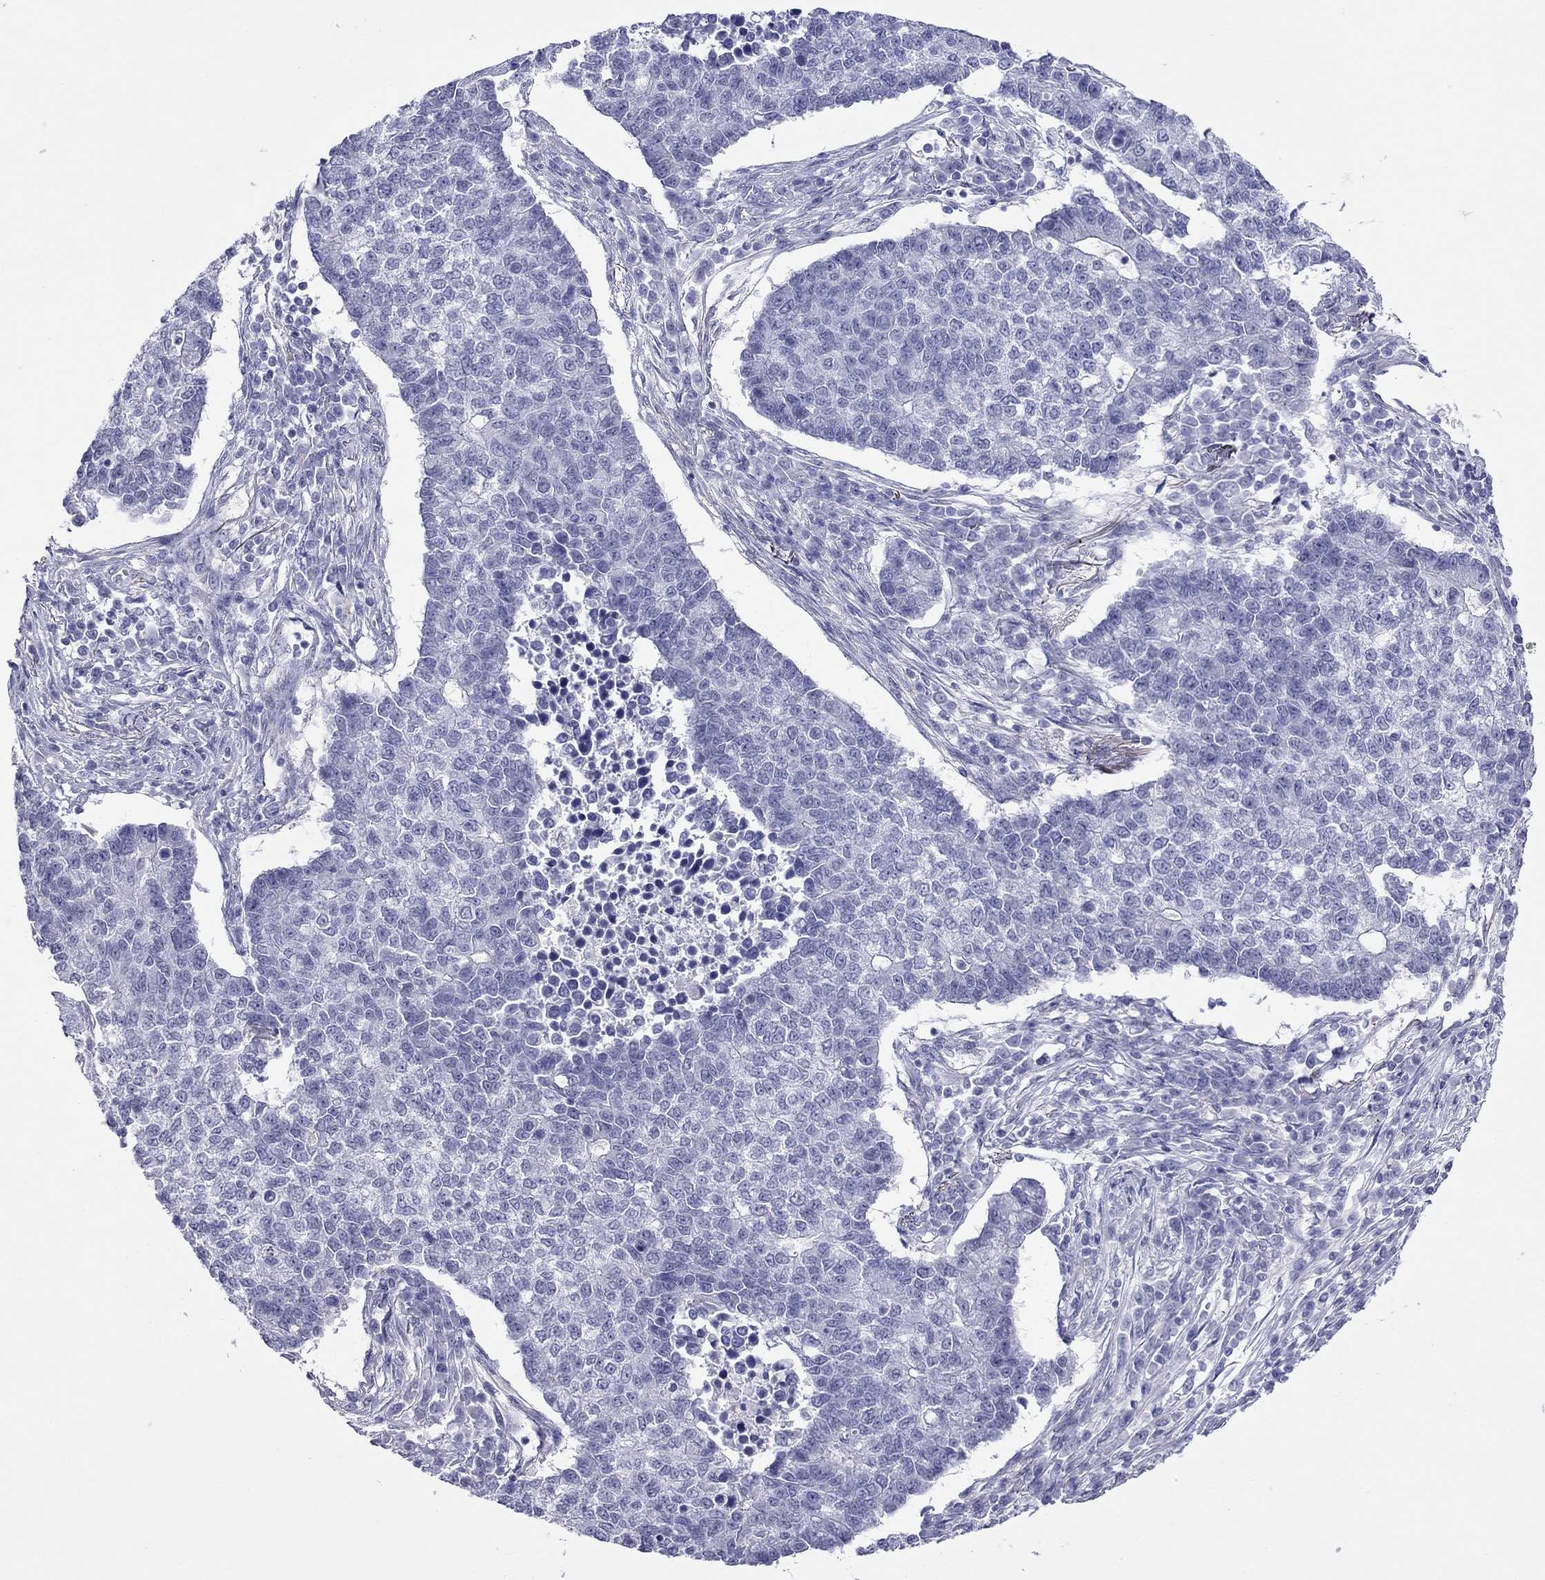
{"staining": {"intensity": "negative", "quantity": "none", "location": "none"}, "tissue": "lung cancer", "cell_type": "Tumor cells", "image_type": "cancer", "snomed": [{"axis": "morphology", "description": "Adenocarcinoma, NOS"}, {"axis": "topography", "description": "Lung"}], "caption": "Lung adenocarcinoma stained for a protein using immunohistochemistry (IHC) shows no staining tumor cells.", "gene": "MYMX", "patient": {"sex": "male", "age": 57}}